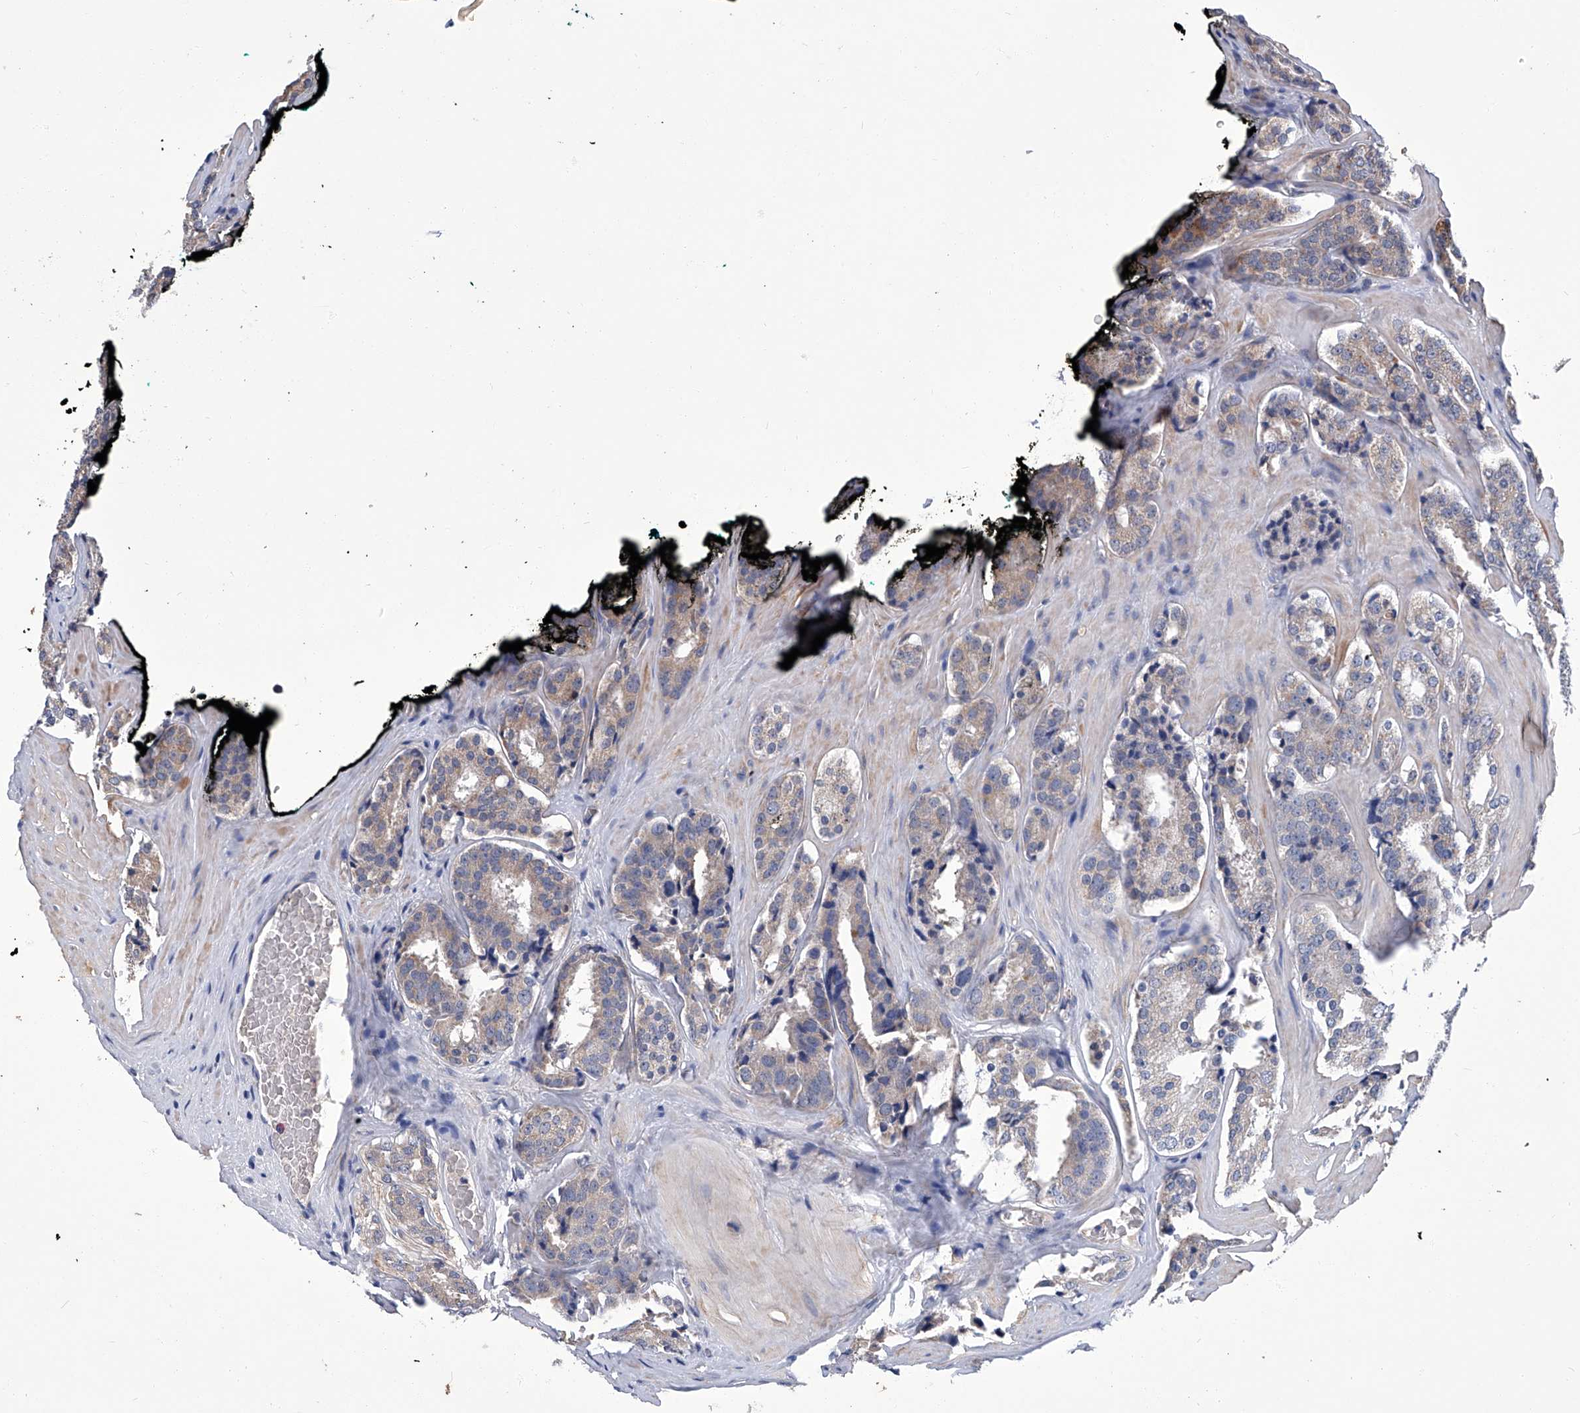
{"staining": {"intensity": "weak", "quantity": ">75%", "location": "cytoplasmic/membranous"}, "tissue": "prostate cancer", "cell_type": "Tumor cells", "image_type": "cancer", "snomed": [{"axis": "morphology", "description": "Adenocarcinoma, High grade"}, {"axis": "topography", "description": "Prostate"}], "caption": "IHC image of prostate cancer stained for a protein (brown), which reveals low levels of weak cytoplasmic/membranous staining in about >75% of tumor cells.", "gene": "OAT", "patient": {"sex": "male", "age": 60}}